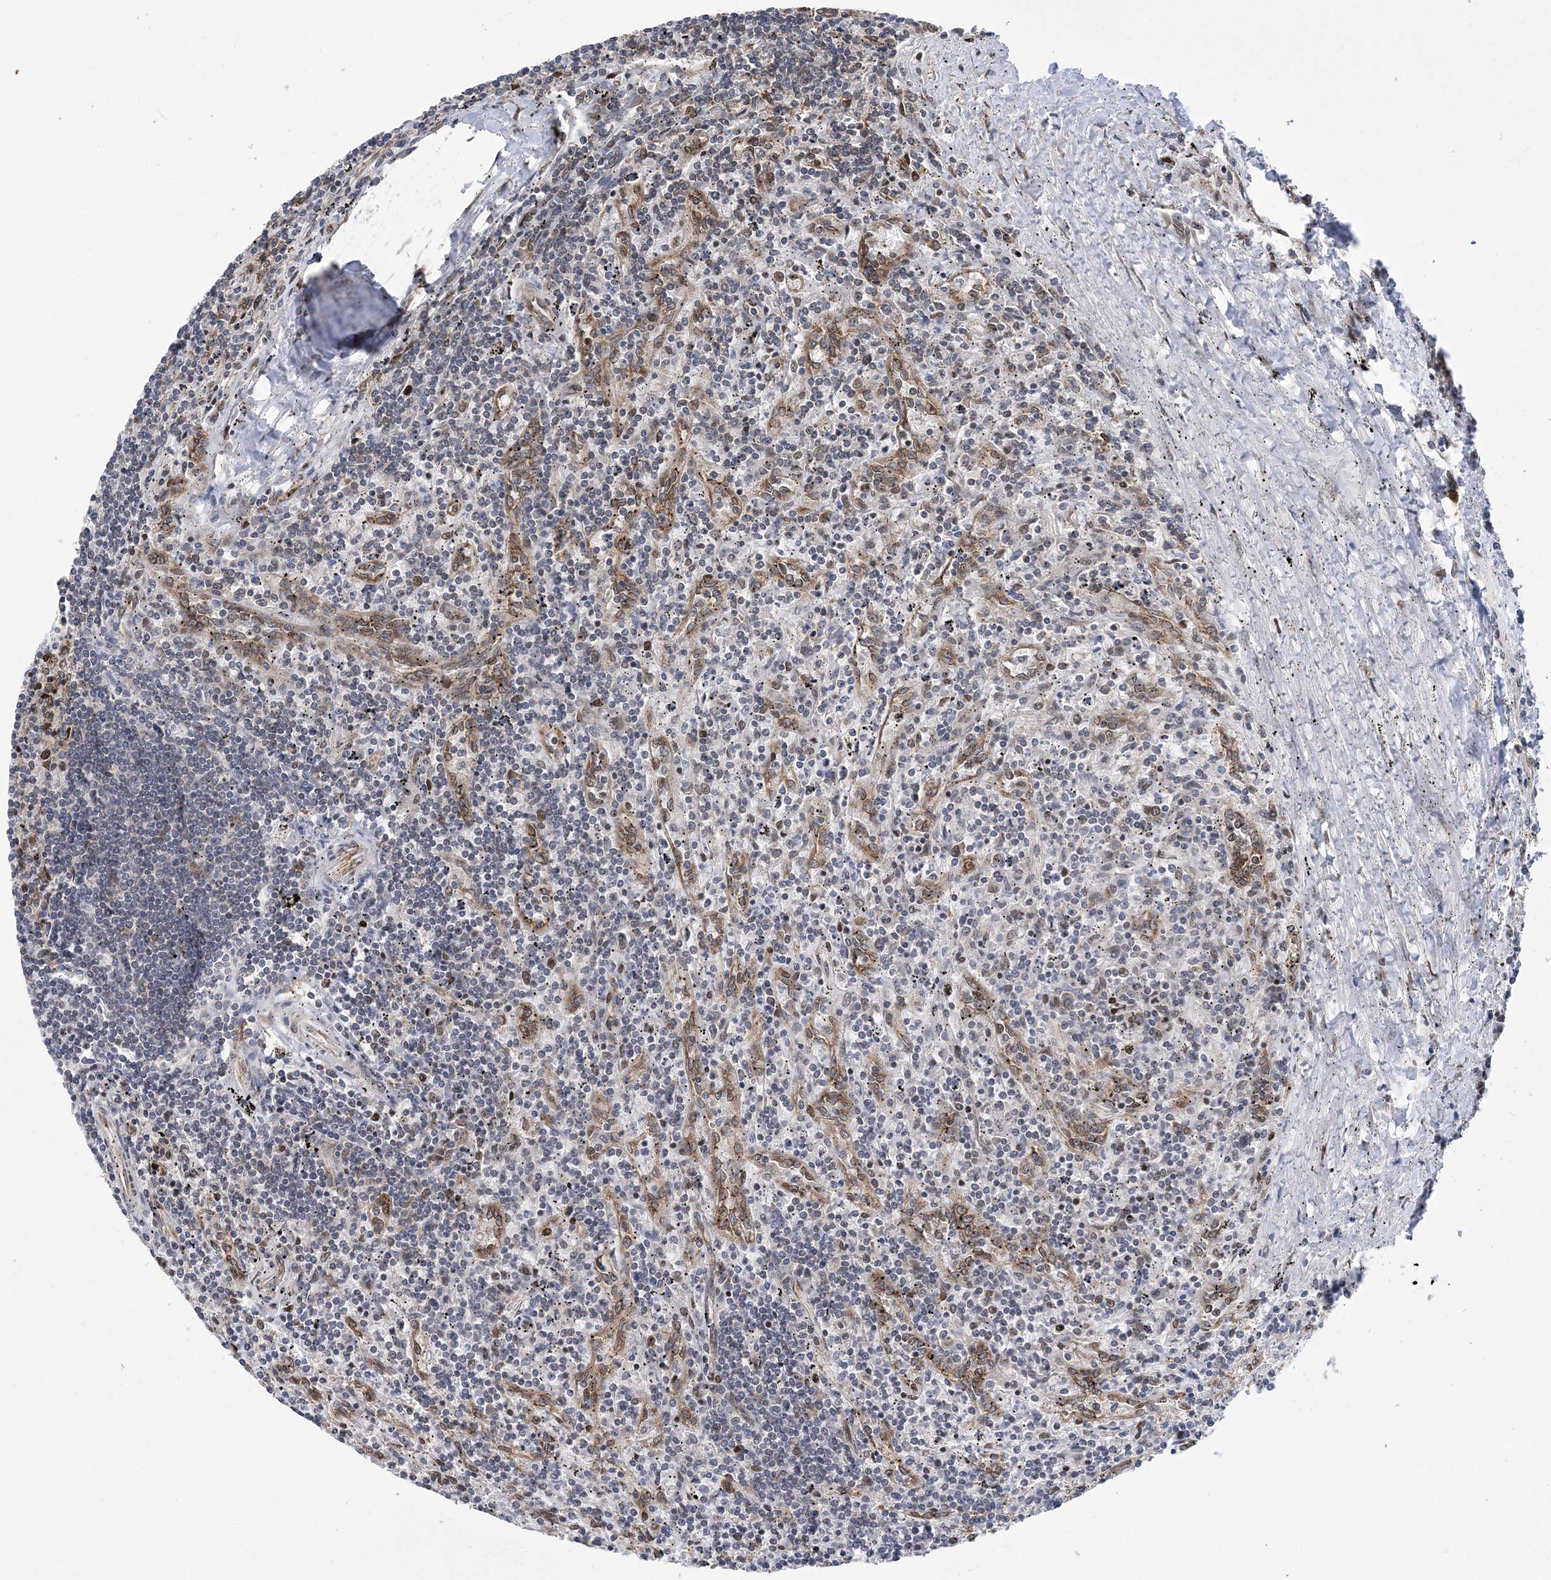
{"staining": {"intensity": "weak", "quantity": "25%-75%", "location": "cytoplasmic/membranous"}, "tissue": "lymphoma", "cell_type": "Tumor cells", "image_type": "cancer", "snomed": [{"axis": "morphology", "description": "Malignant lymphoma, non-Hodgkin's type, Low grade"}, {"axis": "topography", "description": "Spleen"}], "caption": "The micrograph reveals a brown stain indicating the presence of a protein in the cytoplasmic/membranous of tumor cells in lymphoma.", "gene": "PHF1", "patient": {"sex": "male", "age": 76}}